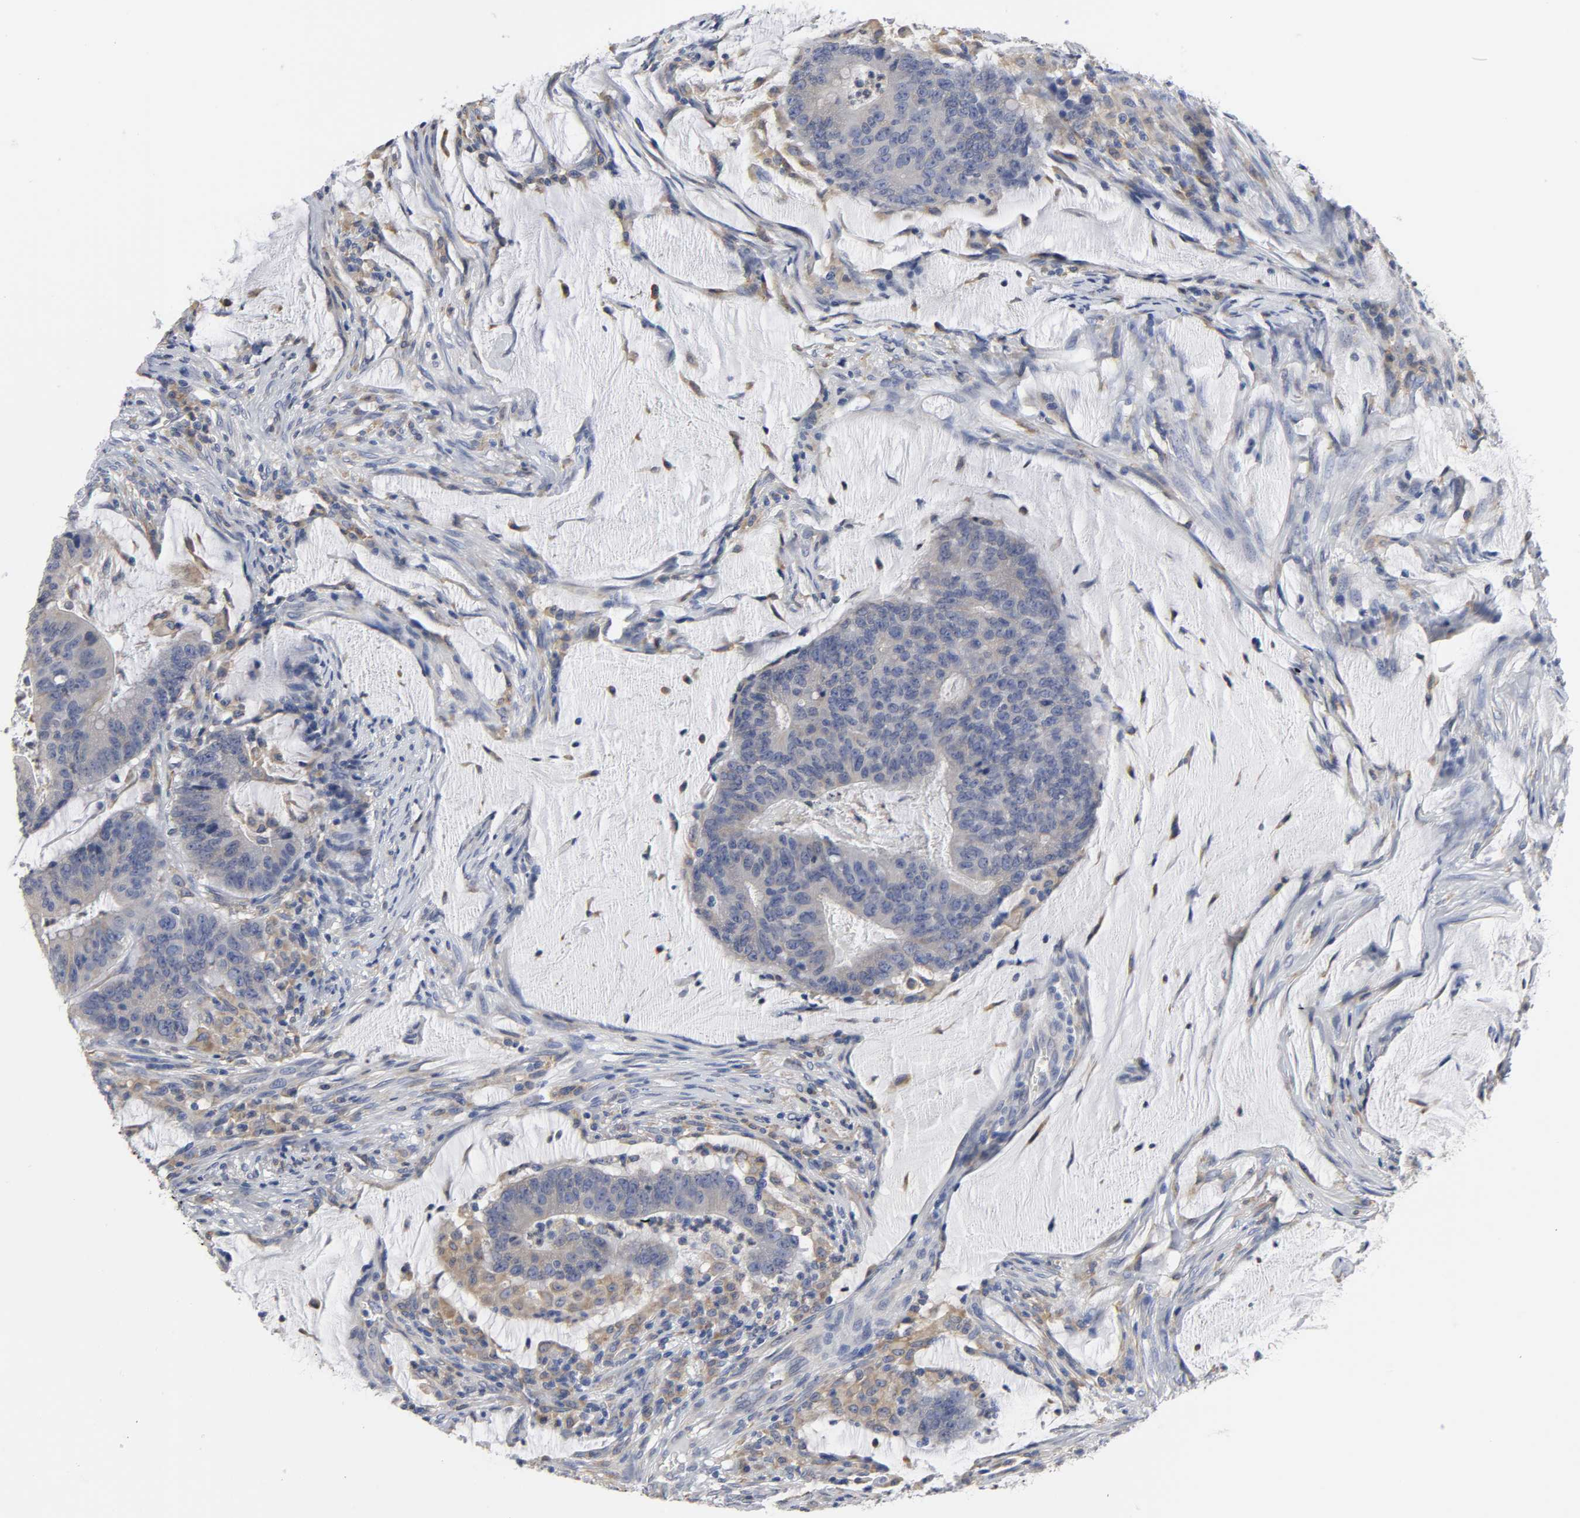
{"staining": {"intensity": "weak", "quantity": ">75%", "location": "cytoplasmic/membranous"}, "tissue": "colorectal cancer", "cell_type": "Tumor cells", "image_type": "cancer", "snomed": [{"axis": "morphology", "description": "Adenocarcinoma, NOS"}, {"axis": "topography", "description": "Colon"}], "caption": "DAB (3,3'-diaminobenzidine) immunohistochemical staining of colorectal cancer shows weak cytoplasmic/membranous protein positivity in about >75% of tumor cells.", "gene": "HCK", "patient": {"sex": "male", "age": 45}}